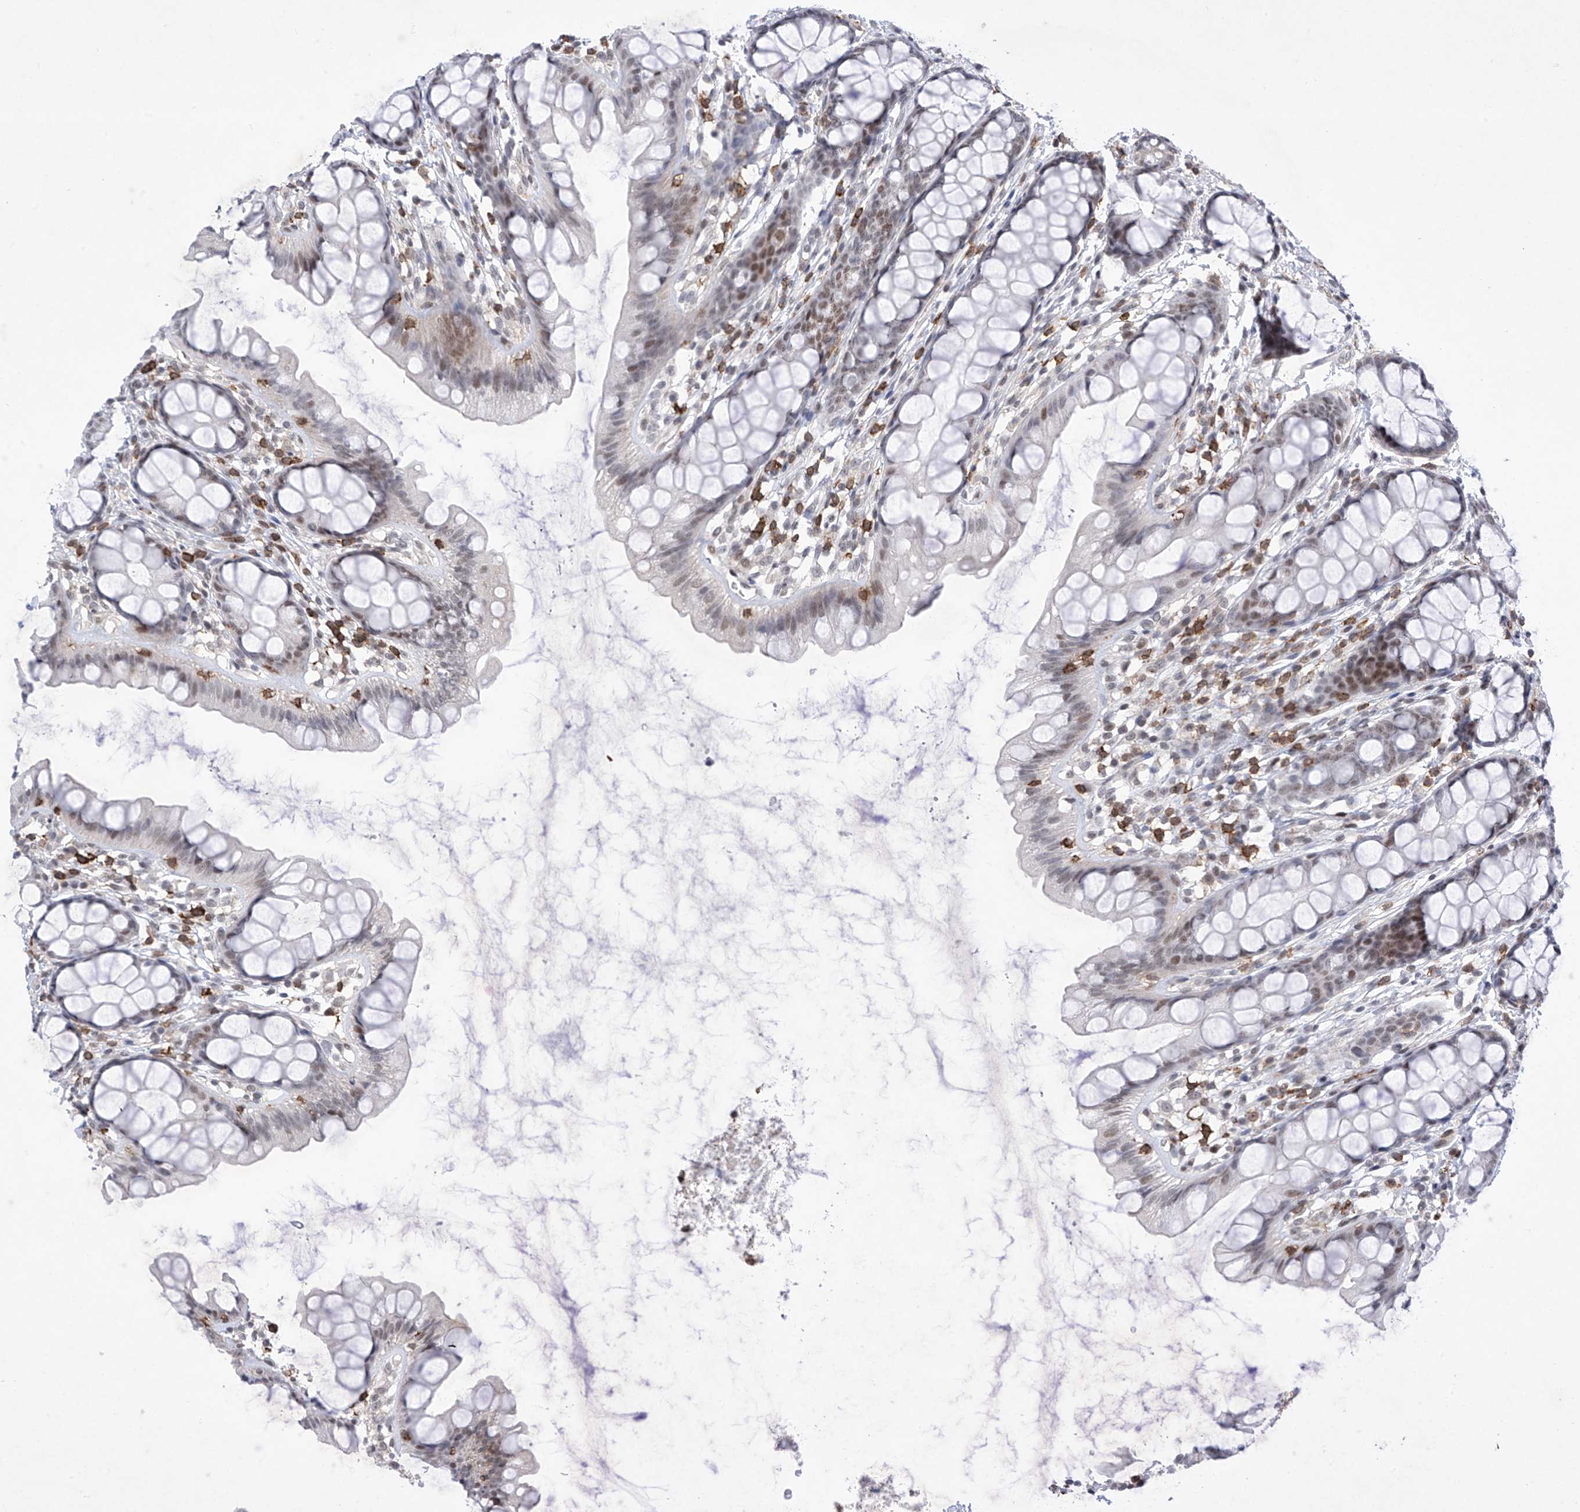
{"staining": {"intensity": "weak", "quantity": "<25%", "location": "nuclear"}, "tissue": "rectum", "cell_type": "Glandular cells", "image_type": "normal", "snomed": [{"axis": "morphology", "description": "Normal tissue, NOS"}, {"axis": "topography", "description": "Rectum"}], "caption": "Rectum stained for a protein using IHC shows no staining glandular cells.", "gene": "MSL3", "patient": {"sex": "female", "age": 65}}